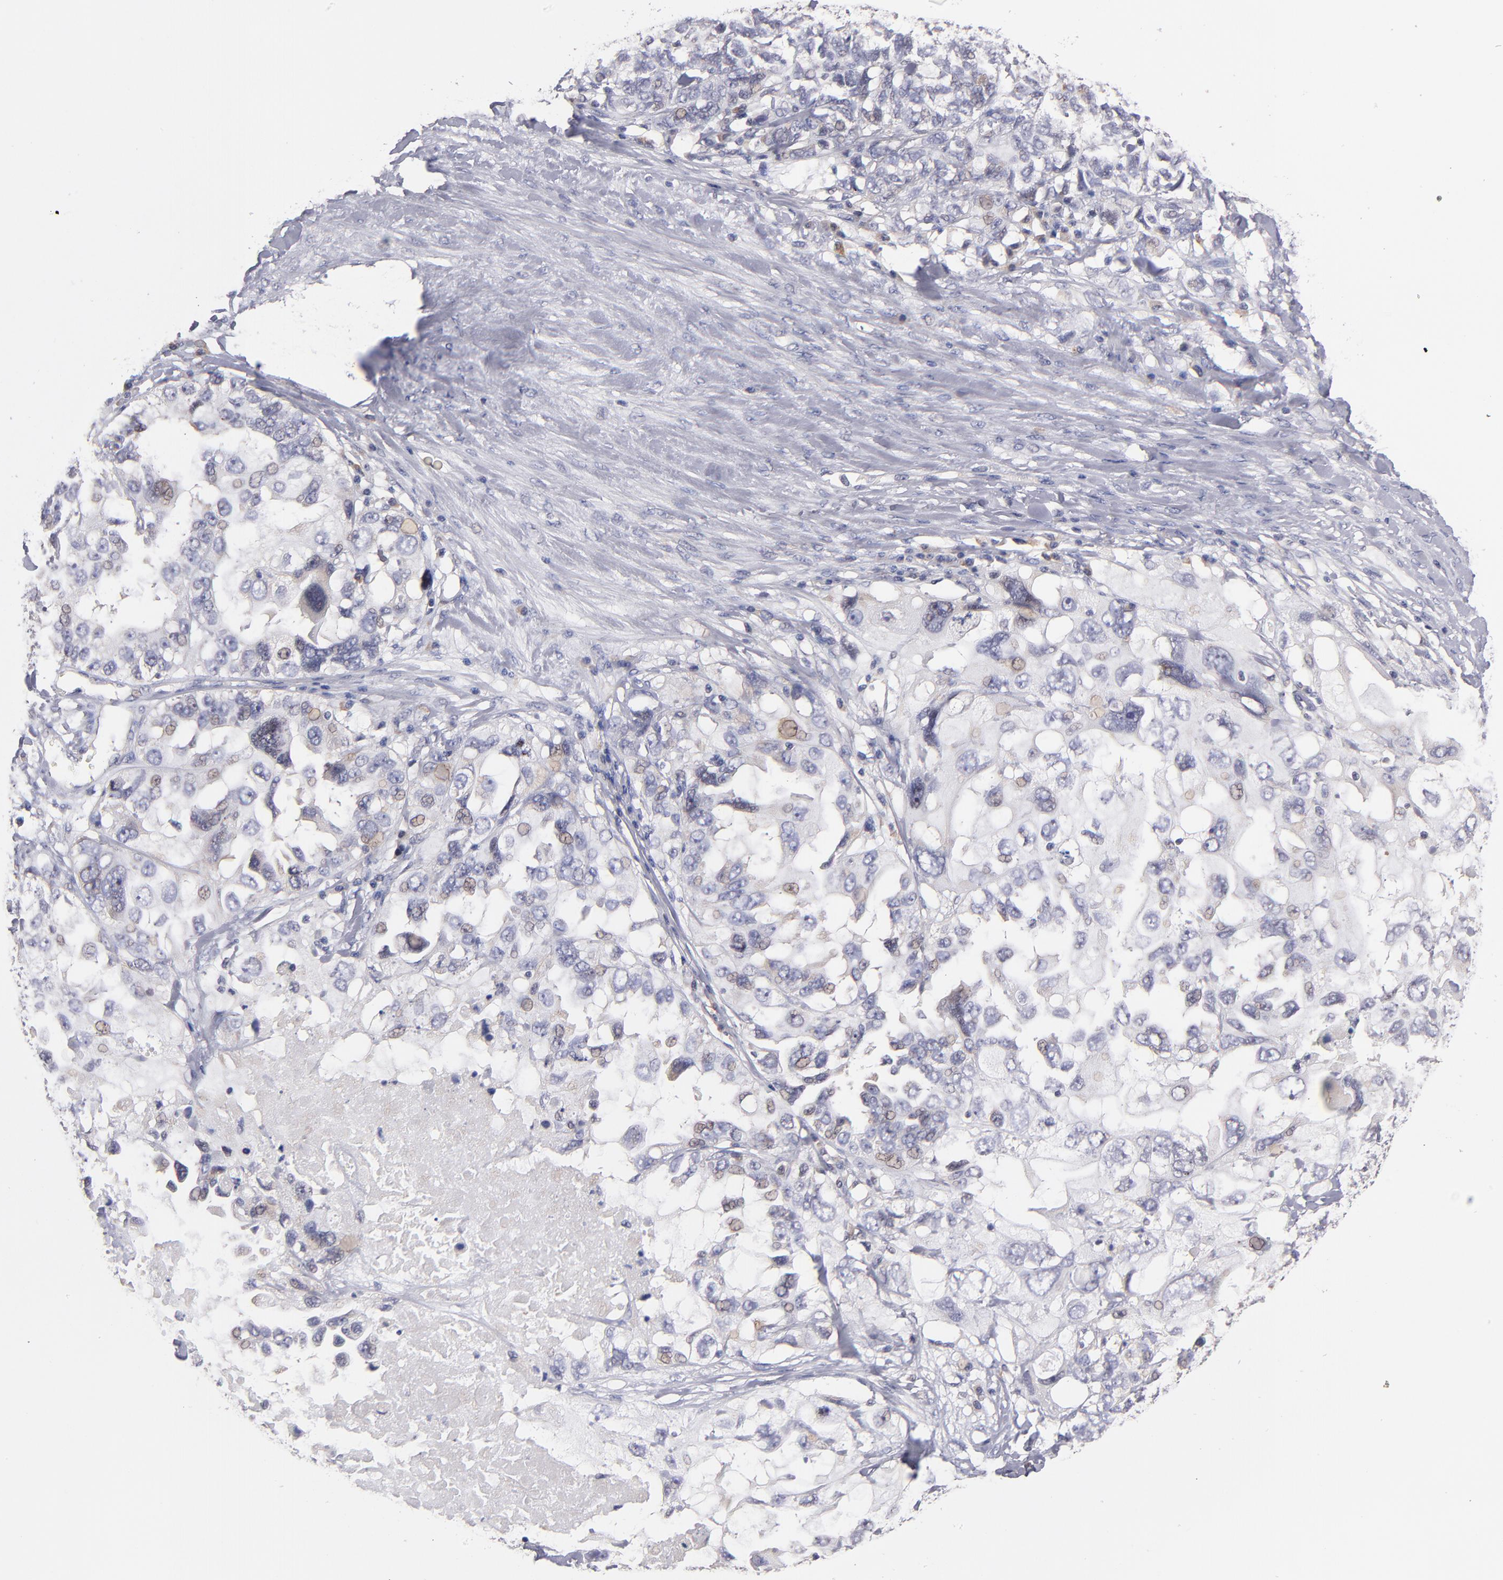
{"staining": {"intensity": "weak", "quantity": "<25%", "location": "cytoplasmic/membranous"}, "tissue": "ovarian cancer", "cell_type": "Tumor cells", "image_type": "cancer", "snomed": [{"axis": "morphology", "description": "Cystadenocarcinoma, serous, NOS"}, {"axis": "topography", "description": "Ovary"}], "caption": "This is an IHC photomicrograph of human serous cystadenocarcinoma (ovarian). There is no staining in tumor cells.", "gene": "EIF3L", "patient": {"sex": "female", "age": 82}}